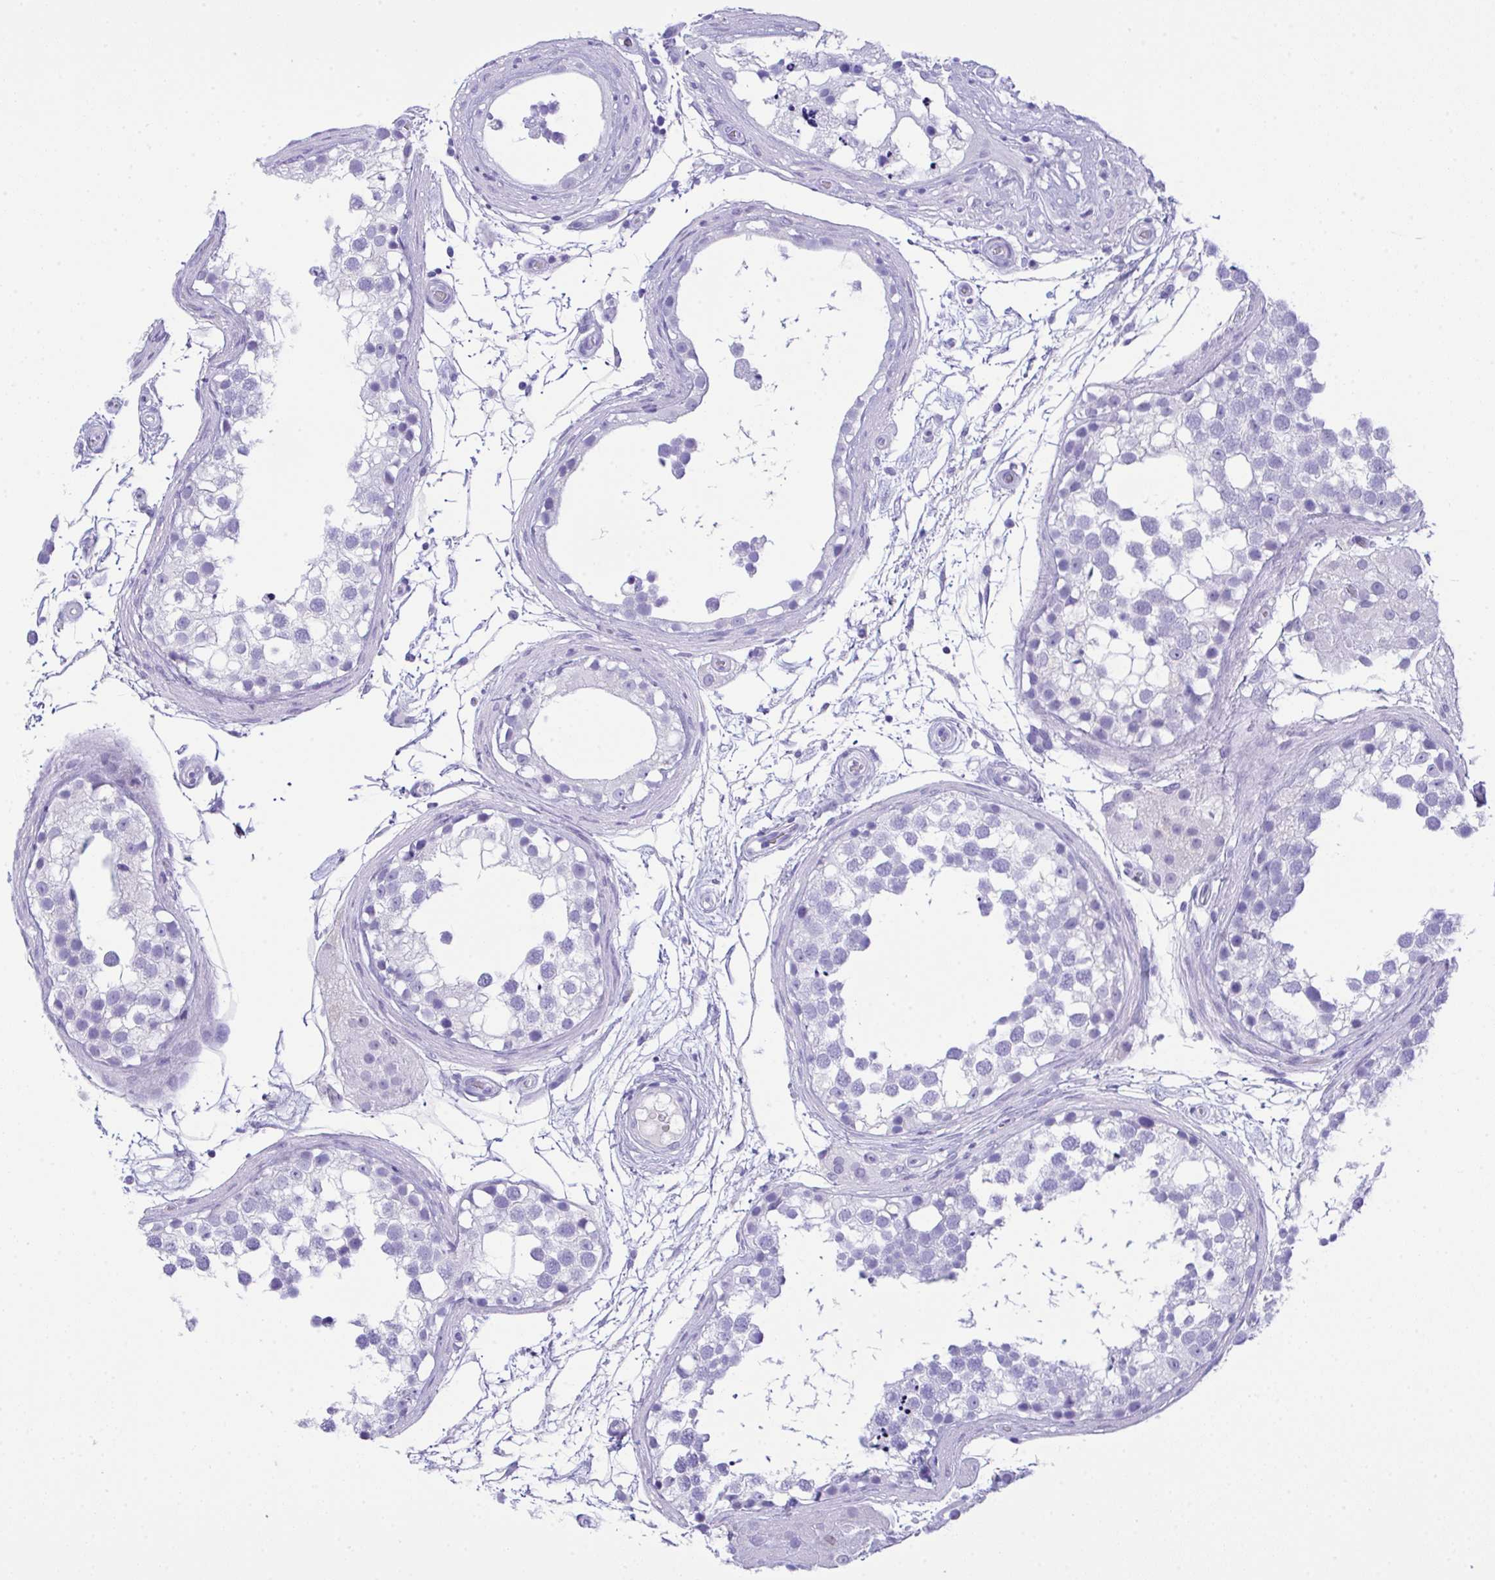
{"staining": {"intensity": "negative", "quantity": "none", "location": "none"}, "tissue": "testis", "cell_type": "Cells in seminiferous ducts", "image_type": "normal", "snomed": [{"axis": "morphology", "description": "Normal tissue, NOS"}, {"axis": "morphology", "description": "Seminoma, NOS"}, {"axis": "topography", "description": "Testis"}], "caption": "Testis stained for a protein using immunohistochemistry (IHC) reveals no staining cells in seminiferous ducts.", "gene": "AKR1D1", "patient": {"sex": "male", "age": 65}}